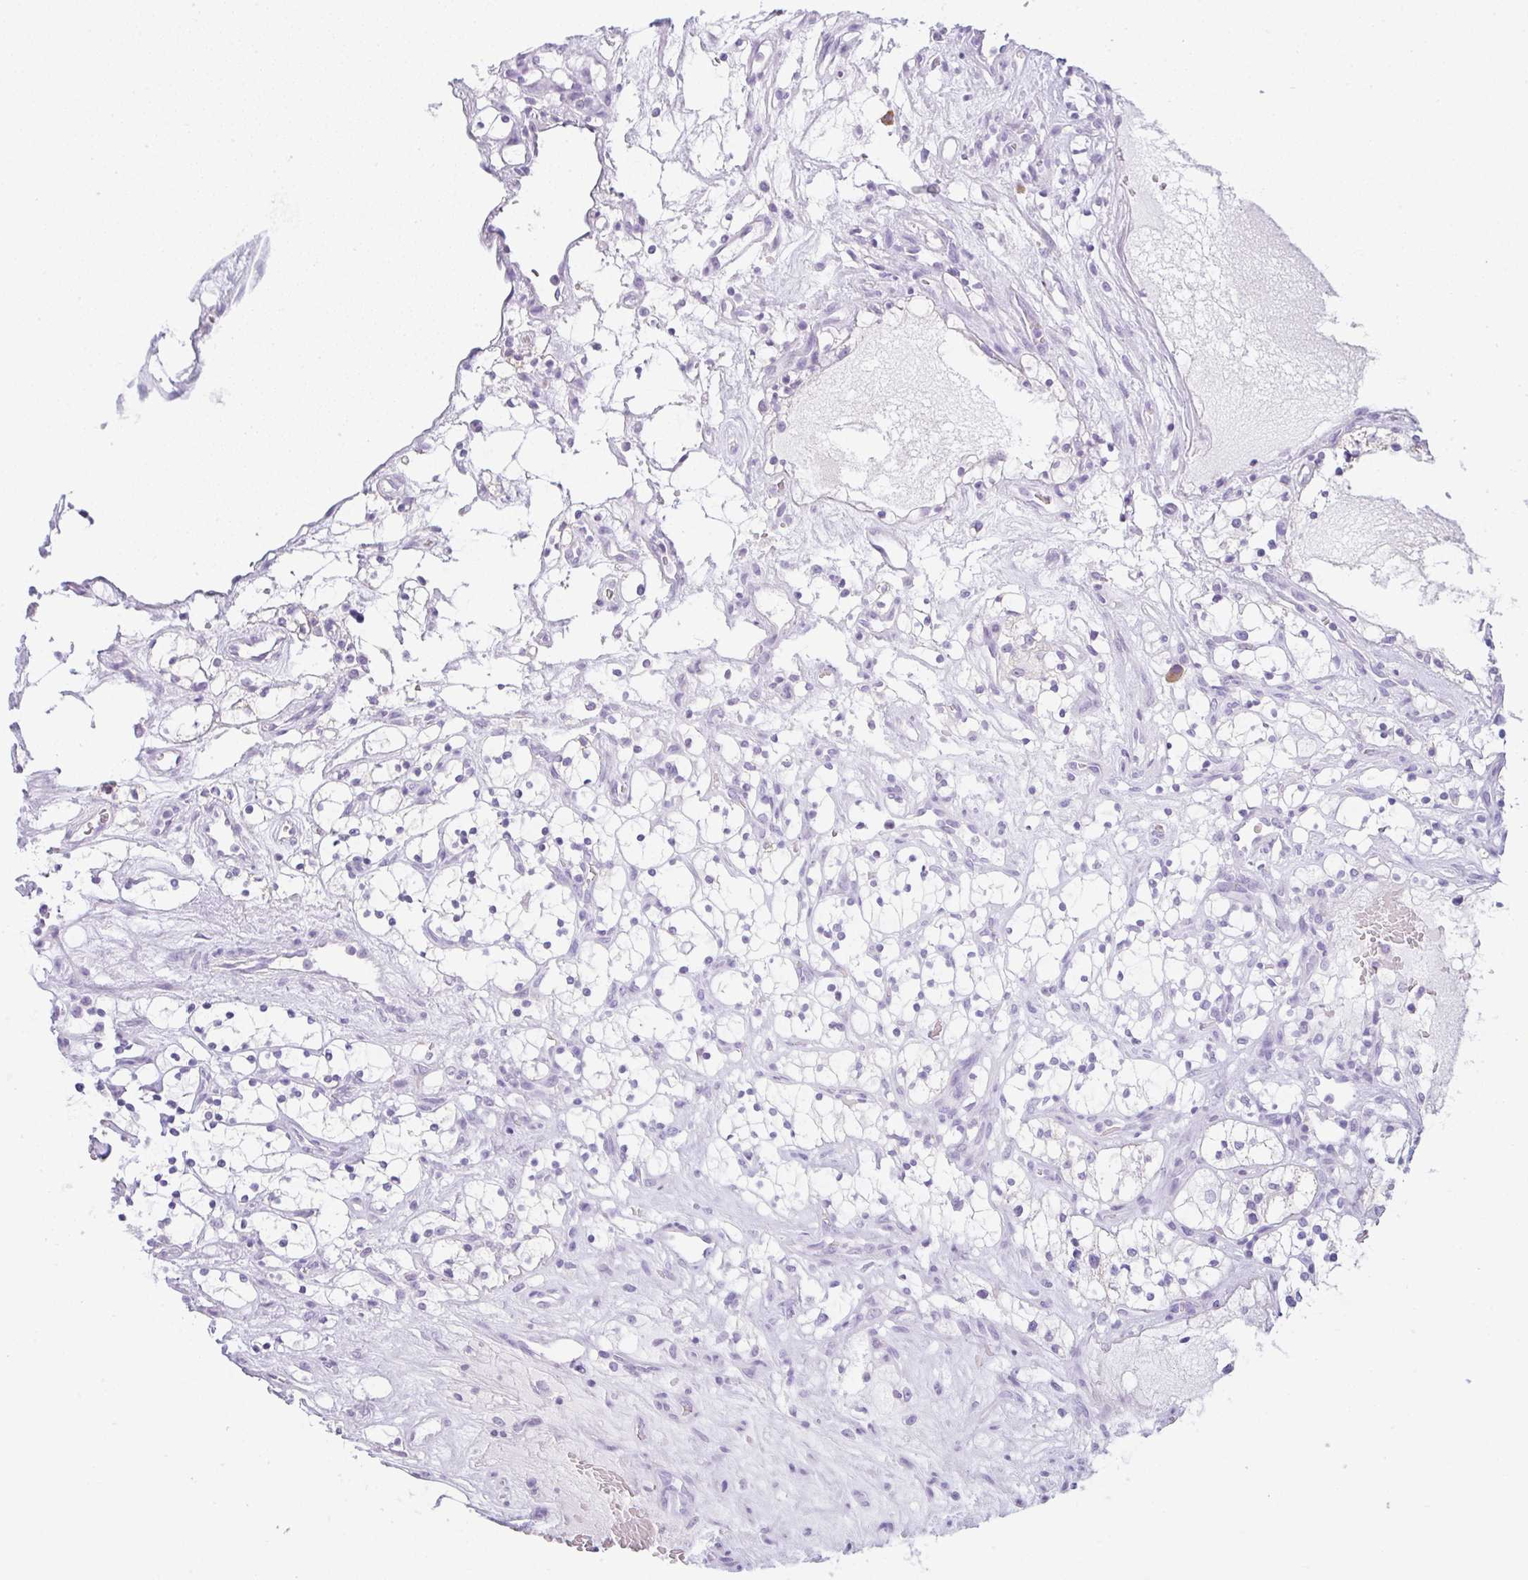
{"staining": {"intensity": "negative", "quantity": "none", "location": "none"}, "tissue": "renal cancer", "cell_type": "Tumor cells", "image_type": "cancer", "snomed": [{"axis": "morphology", "description": "Adenocarcinoma, NOS"}, {"axis": "topography", "description": "Kidney"}], "caption": "The image shows no significant positivity in tumor cells of renal adenocarcinoma.", "gene": "LPAR4", "patient": {"sex": "female", "age": 69}}